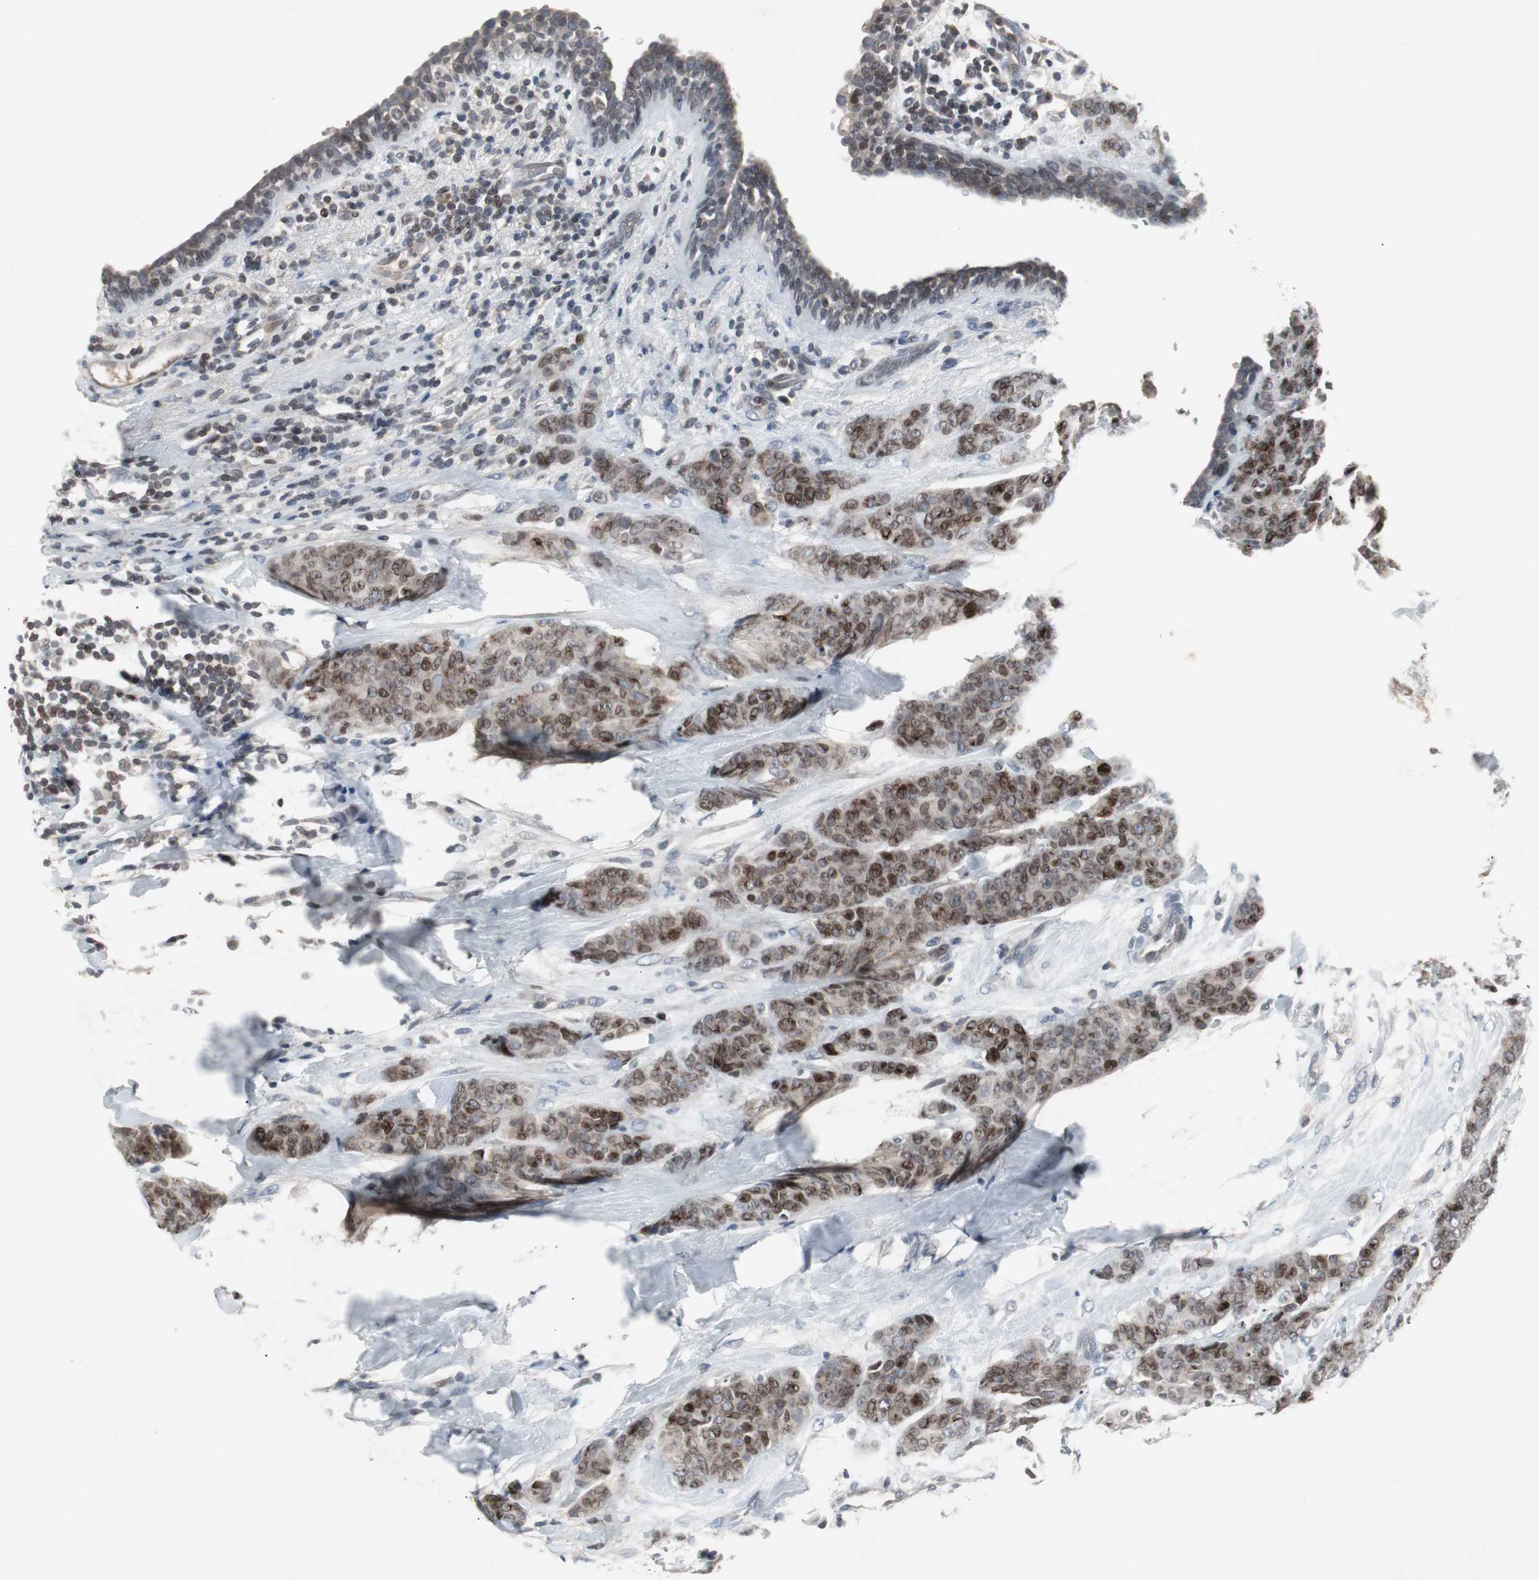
{"staining": {"intensity": "strong", "quantity": "25%-75%", "location": "cytoplasmic/membranous,nuclear"}, "tissue": "breast cancer", "cell_type": "Tumor cells", "image_type": "cancer", "snomed": [{"axis": "morphology", "description": "Duct carcinoma"}, {"axis": "topography", "description": "Breast"}], "caption": "Human breast invasive ductal carcinoma stained for a protein (brown) exhibits strong cytoplasmic/membranous and nuclear positive positivity in approximately 25%-75% of tumor cells.", "gene": "ZNF396", "patient": {"sex": "female", "age": 40}}